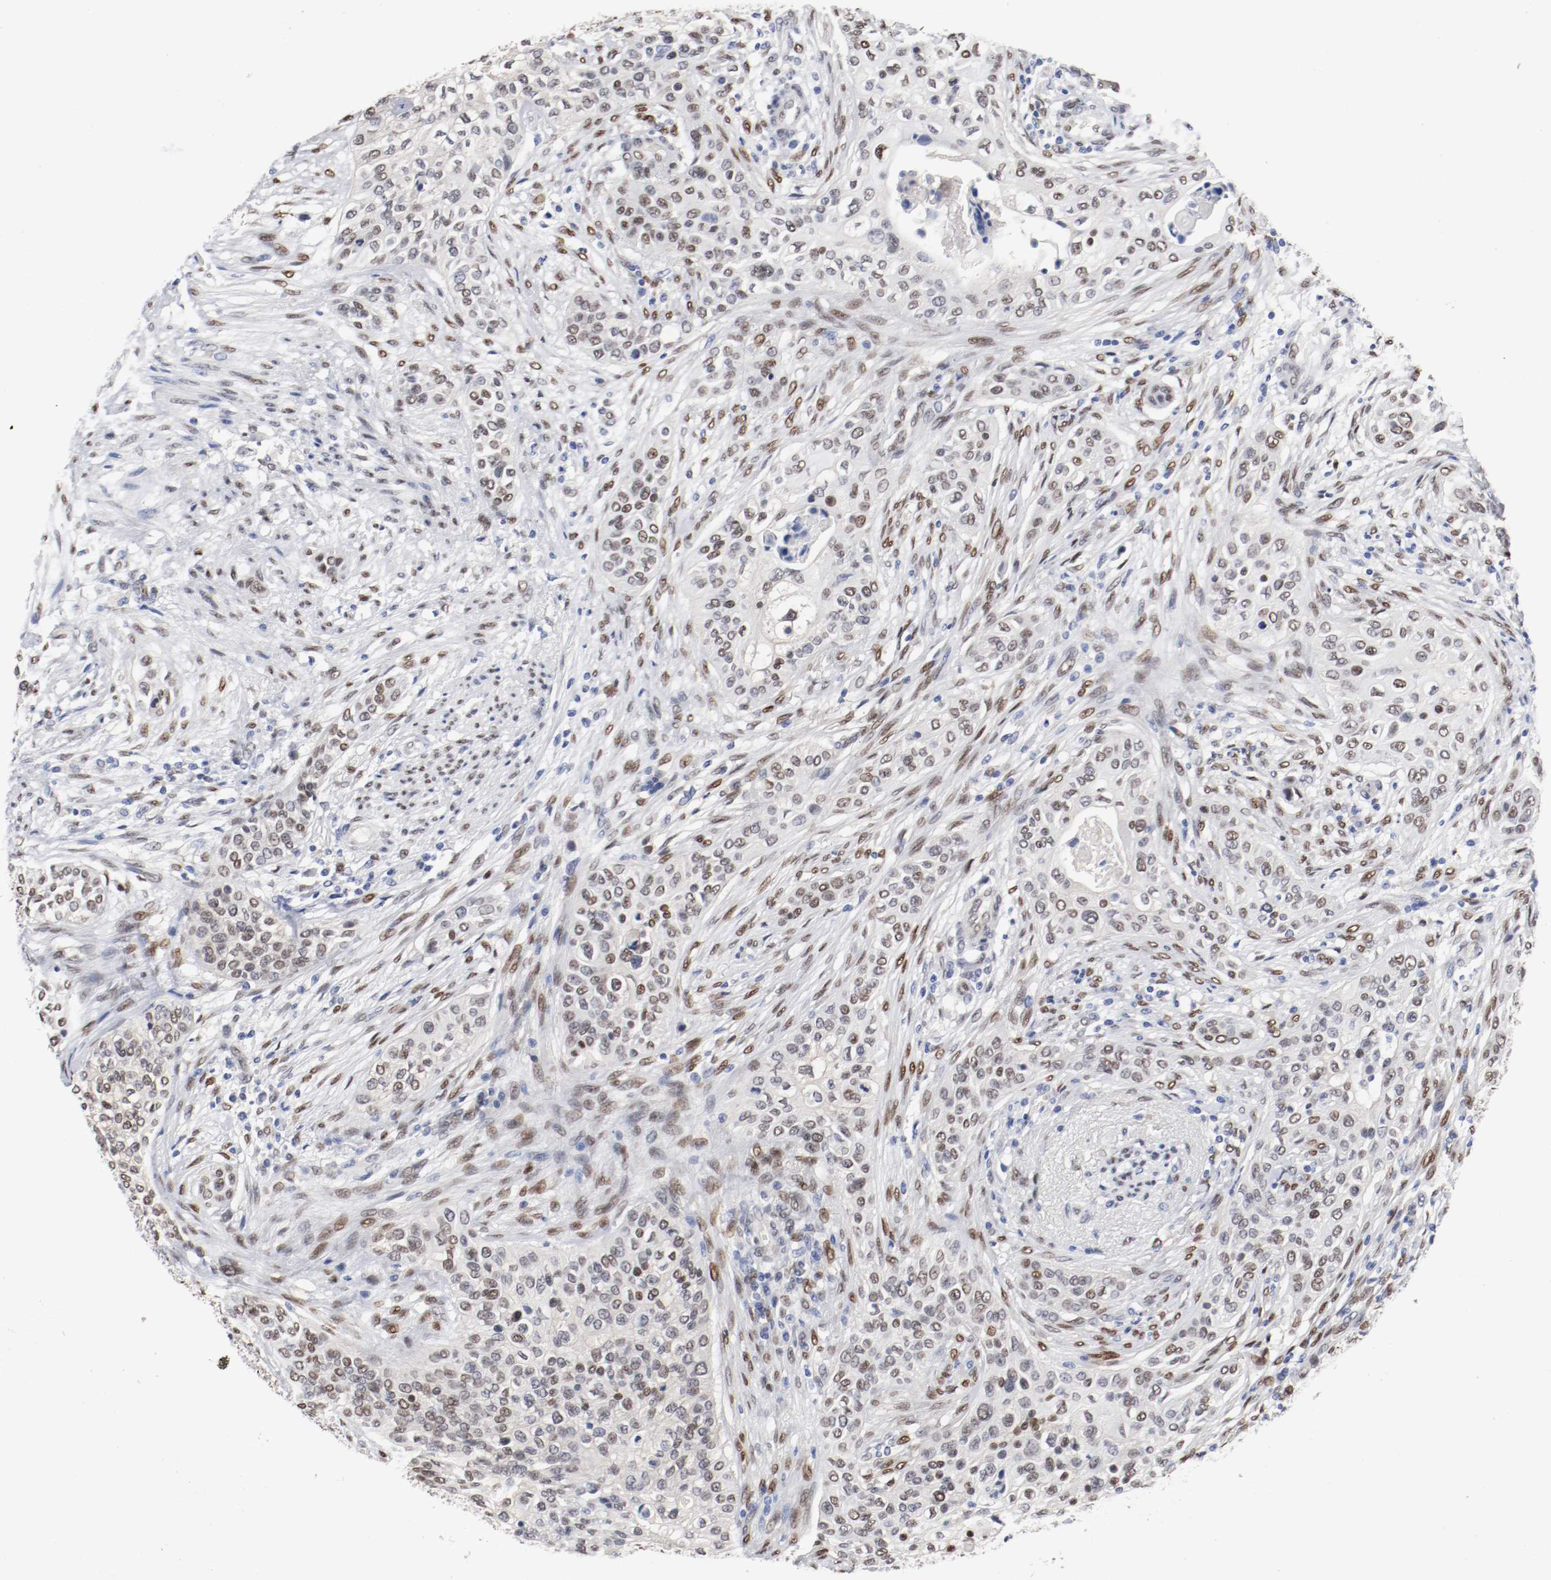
{"staining": {"intensity": "moderate", "quantity": "25%-75%", "location": "nuclear"}, "tissue": "urothelial cancer", "cell_type": "Tumor cells", "image_type": "cancer", "snomed": [{"axis": "morphology", "description": "Urothelial carcinoma, High grade"}, {"axis": "topography", "description": "Urinary bladder"}], "caption": "Human urothelial cancer stained for a protein (brown) shows moderate nuclear positive positivity in about 25%-75% of tumor cells.", "gene": "FOSL2", "patient": {"sex": "male", "age": 74}}